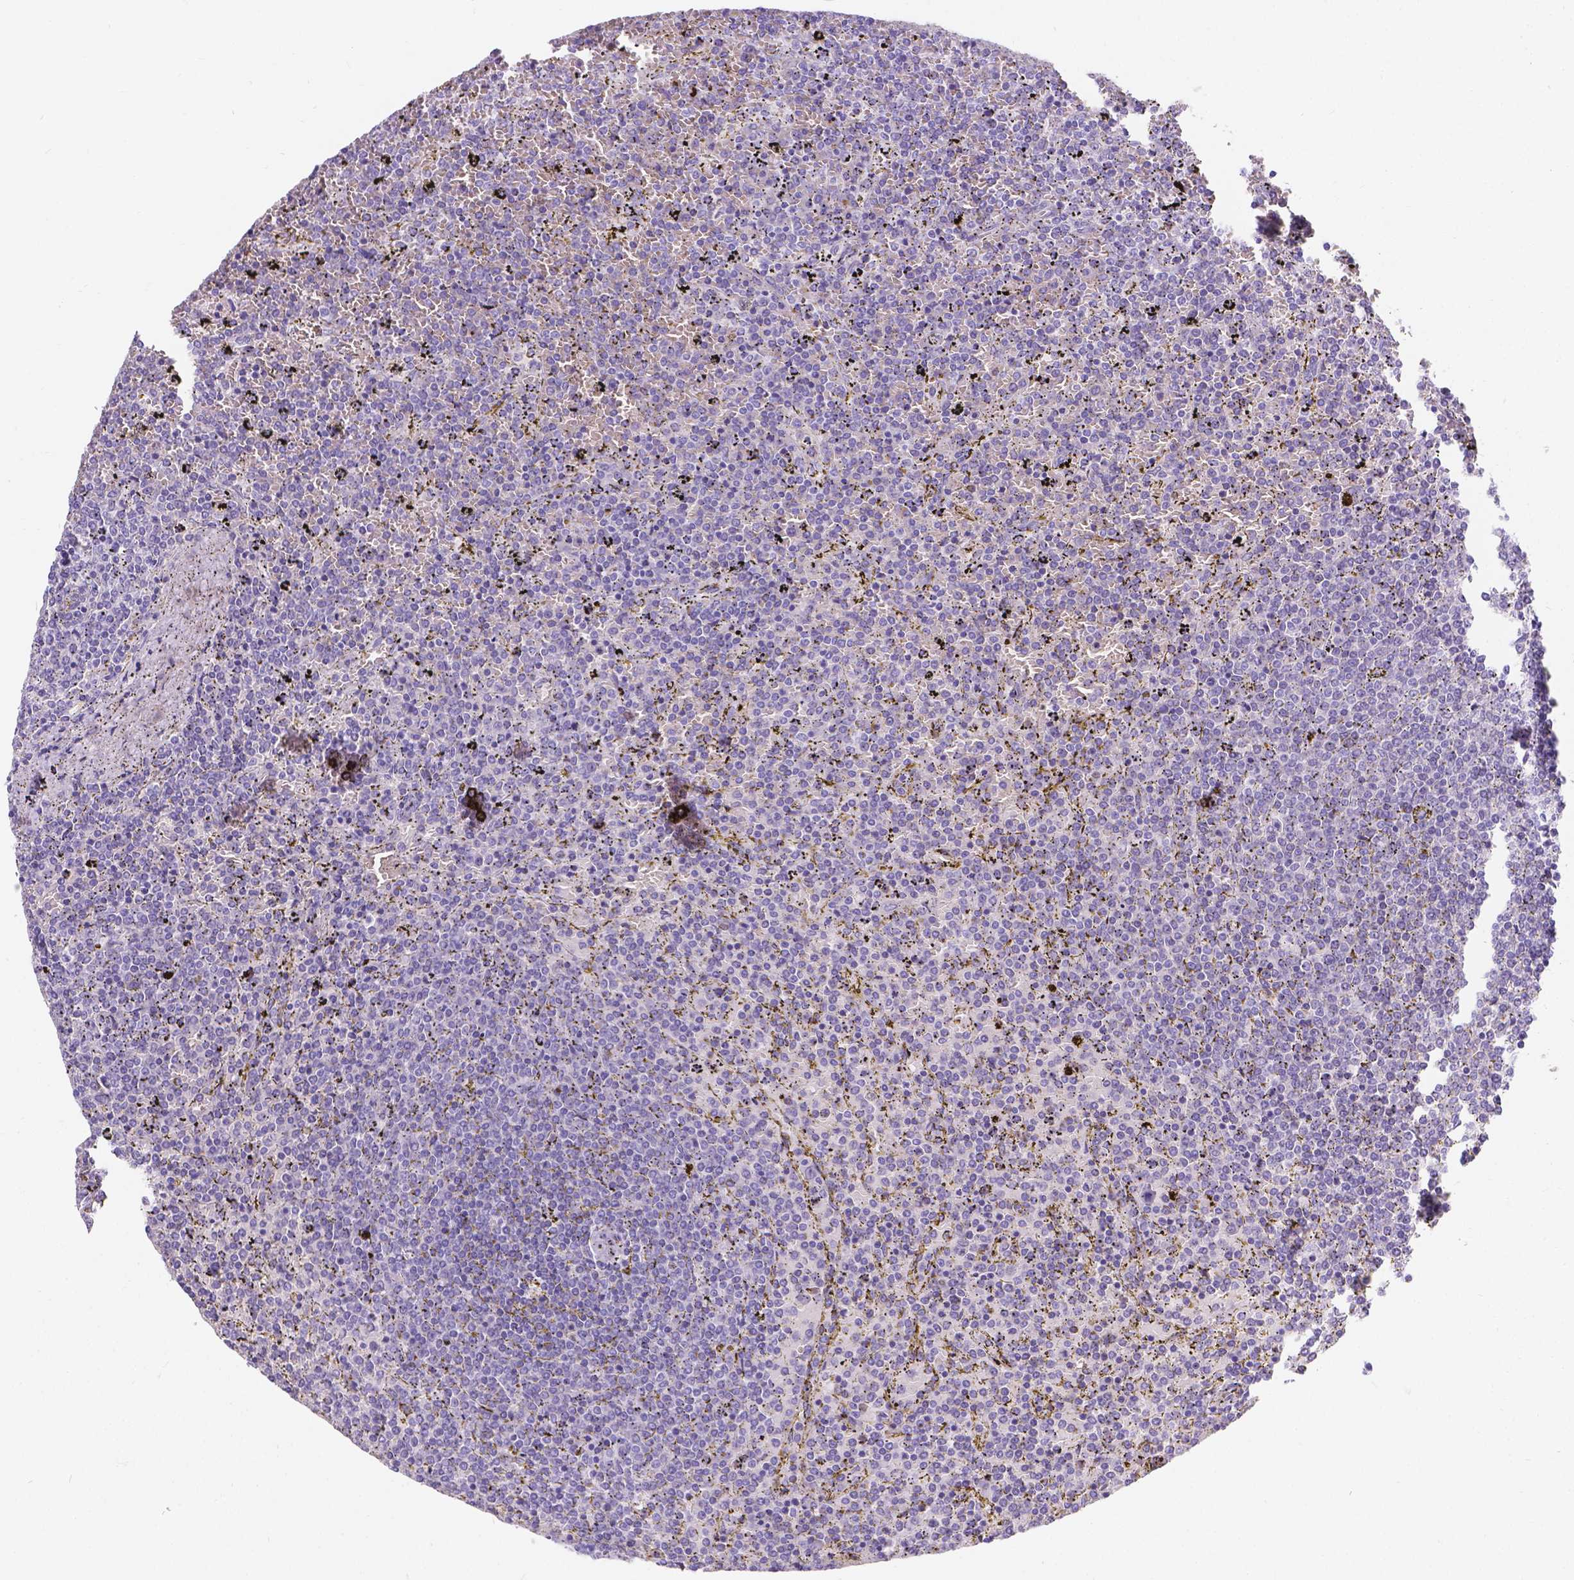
{"staining": {"intensity": "negative", "quantity": "none", "location": "none"}, "tissue": "lymphoma", "cell_type": "Tumor cells", "image_type": "cancer", "snomed": [{"axis": "morphology", "description": "Malignant lymphoma, non-Hodgkin's type, Low grade"}, {"axis": "topography", "description": "Spleen"}], "caption": "High power microscopy histopathology image of an IHC micrograph of lymphoma, revealing no significant expression in tumor cells.", "gene": "GNRHR", "patient": {"sex": "female", "age": 77}}